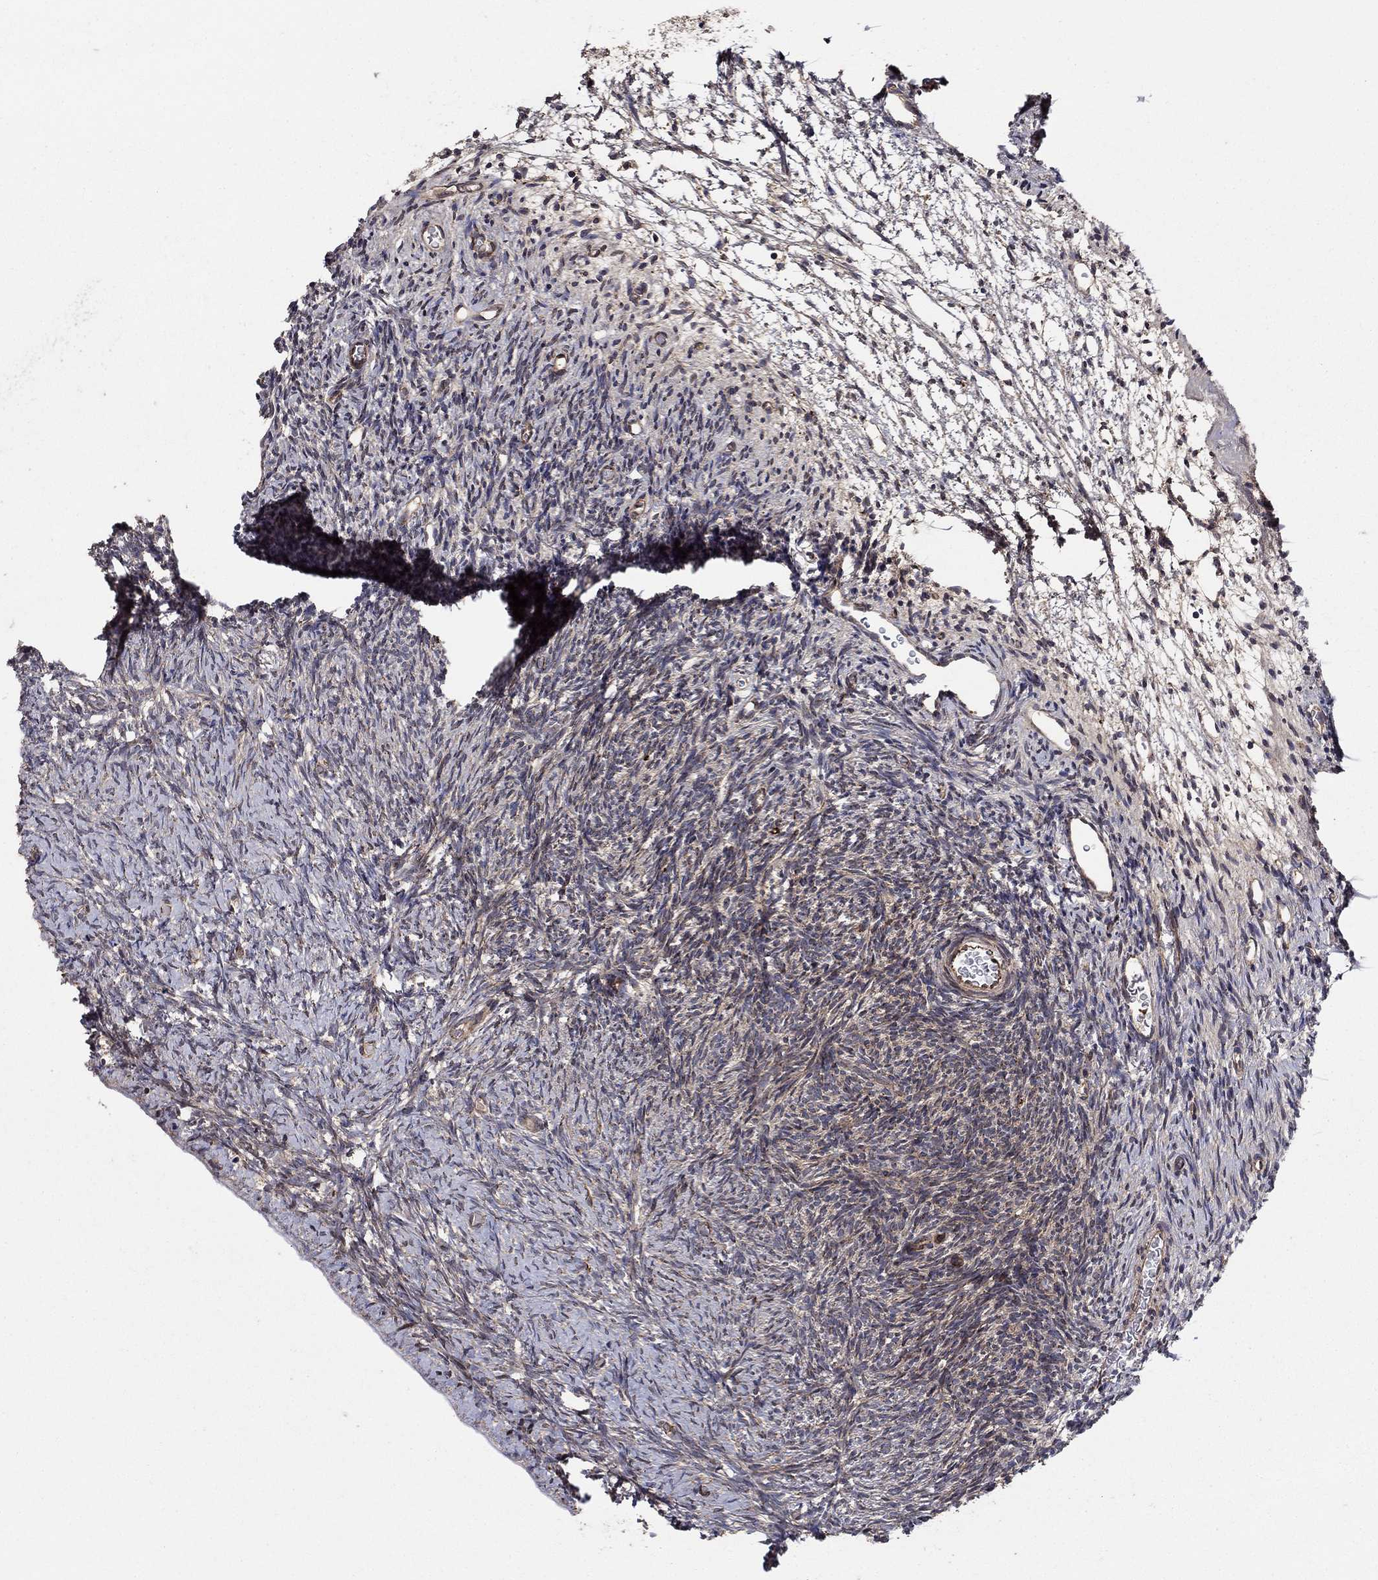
{"staining": {"intensity": "strong", "quantity": ">75%", "location": "cytoplasmic/membranous"}, "tissue": "ovary", "cell_type": "Follicle cells", "image_type": "normal", "snomed": [{"axis": "morphology", "description": "Normal tissue, NOS"}, {"axis": "topography", "description": "Ovary"}], "caption": "Immunohistochemistry (IHC) image of benign ovary stained for a protein (brown), which exhibits high levels of strong cytoplasmic/membranous expression in about >75% of follicle cells.", "gene": "BMERB1", "patient": {"sex": "female", "age": 39}}